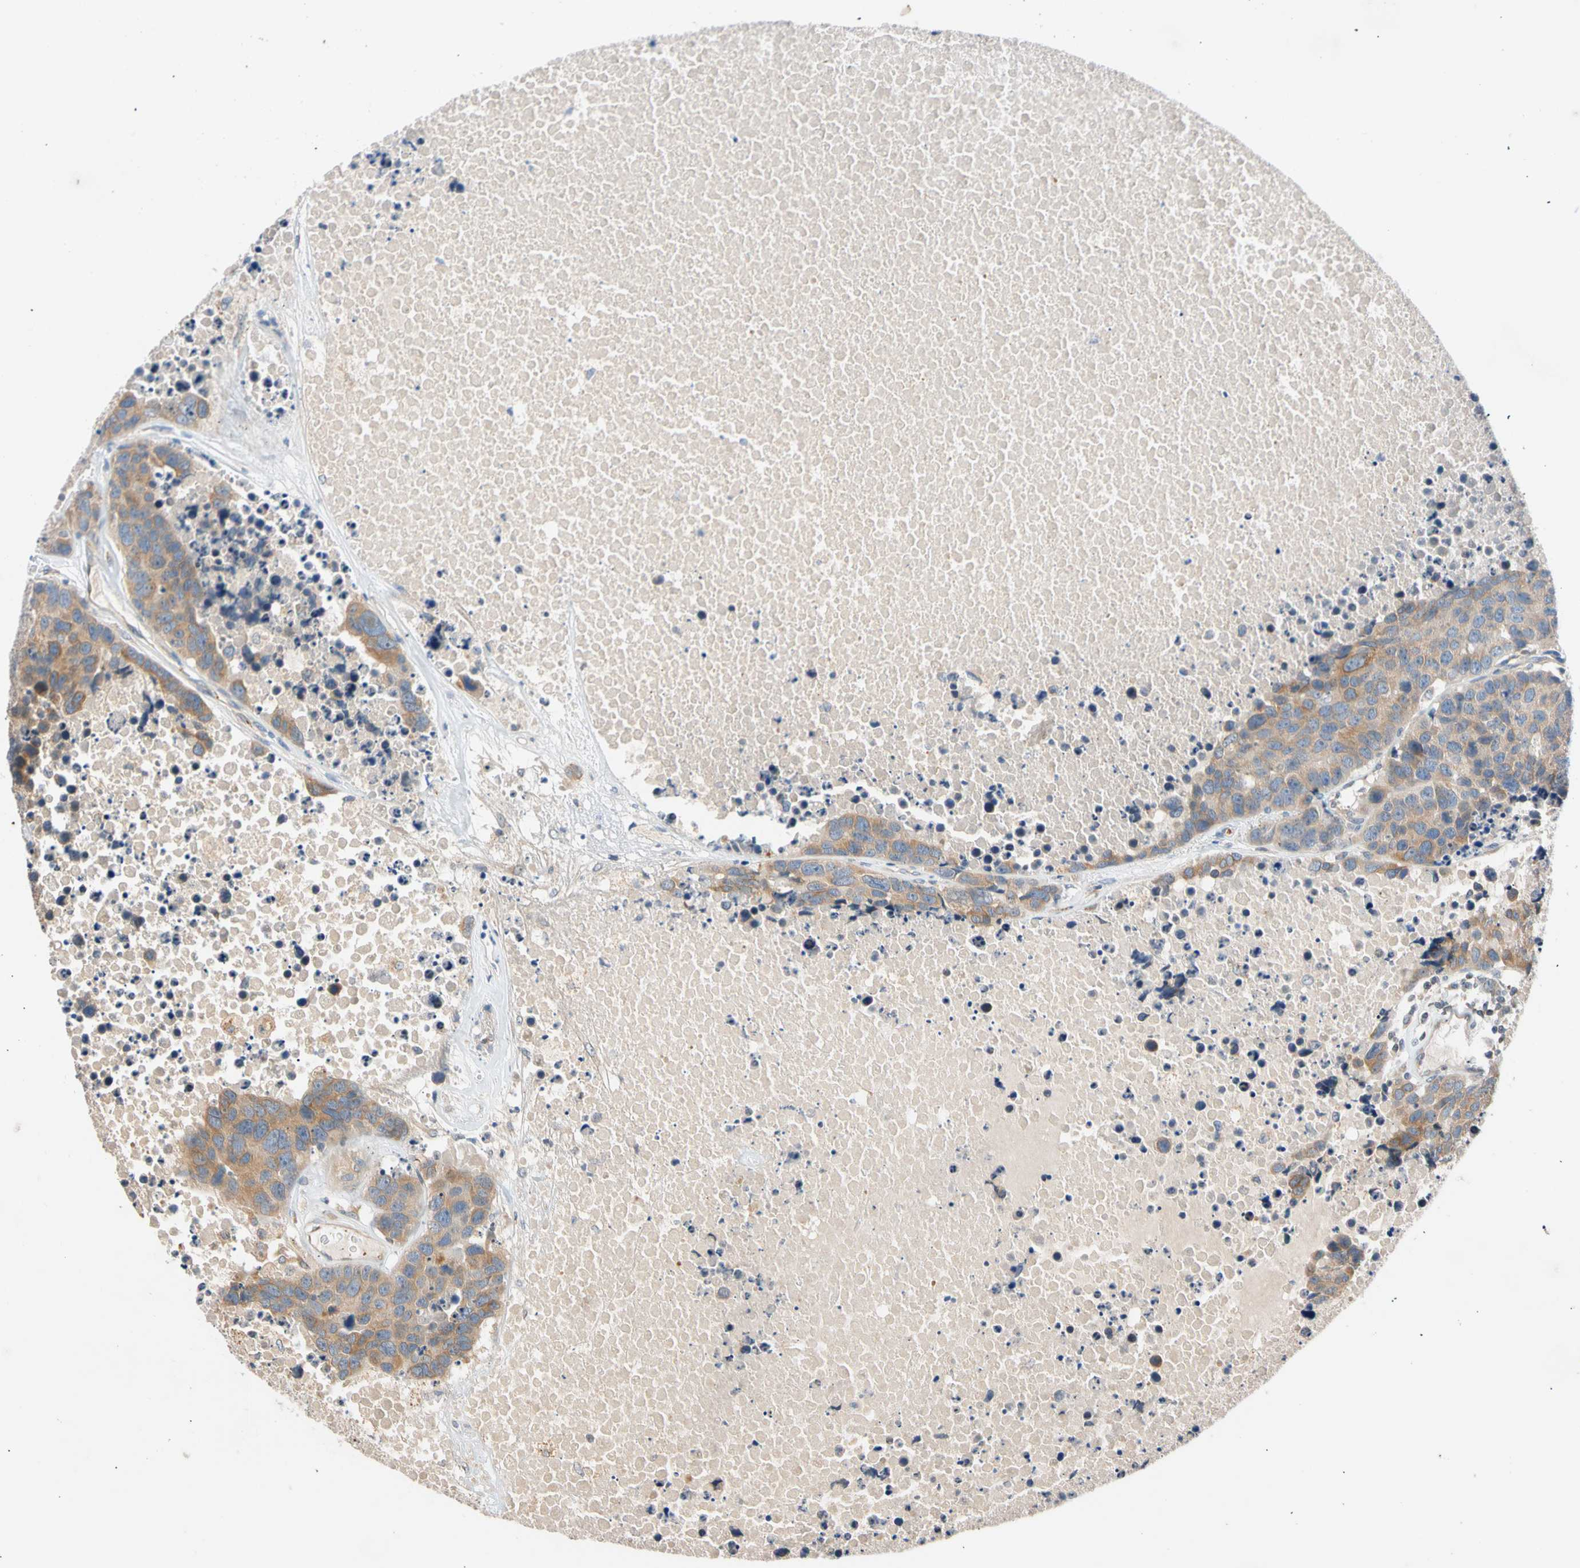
{"staining": {"intensity": "weak", "quantity": ">75%", "location": "cytoplasmic/membranous"}, "tissue": "carcinoid", "cell_type": "Tumor cells", "image_type": "cancer", "snomed": [{"axis": "morphology", "description": "Carcinoid, malignant, NOS"}, {"axis": "topography", "description": "Lung"}], "caption": "The immunohistochemical stain labels weak cytoplasmic/membranous staining in tumor cells of malignant carcinoid tissue. The protein of interest is stained brown, and the nuclei are stained in blue (DAB (3,3'-diaminobenzidine) IHC with brightfield microscopy, high magnification).", "gene": "CNST", "patient": {"sex": "male", "age": 60}}